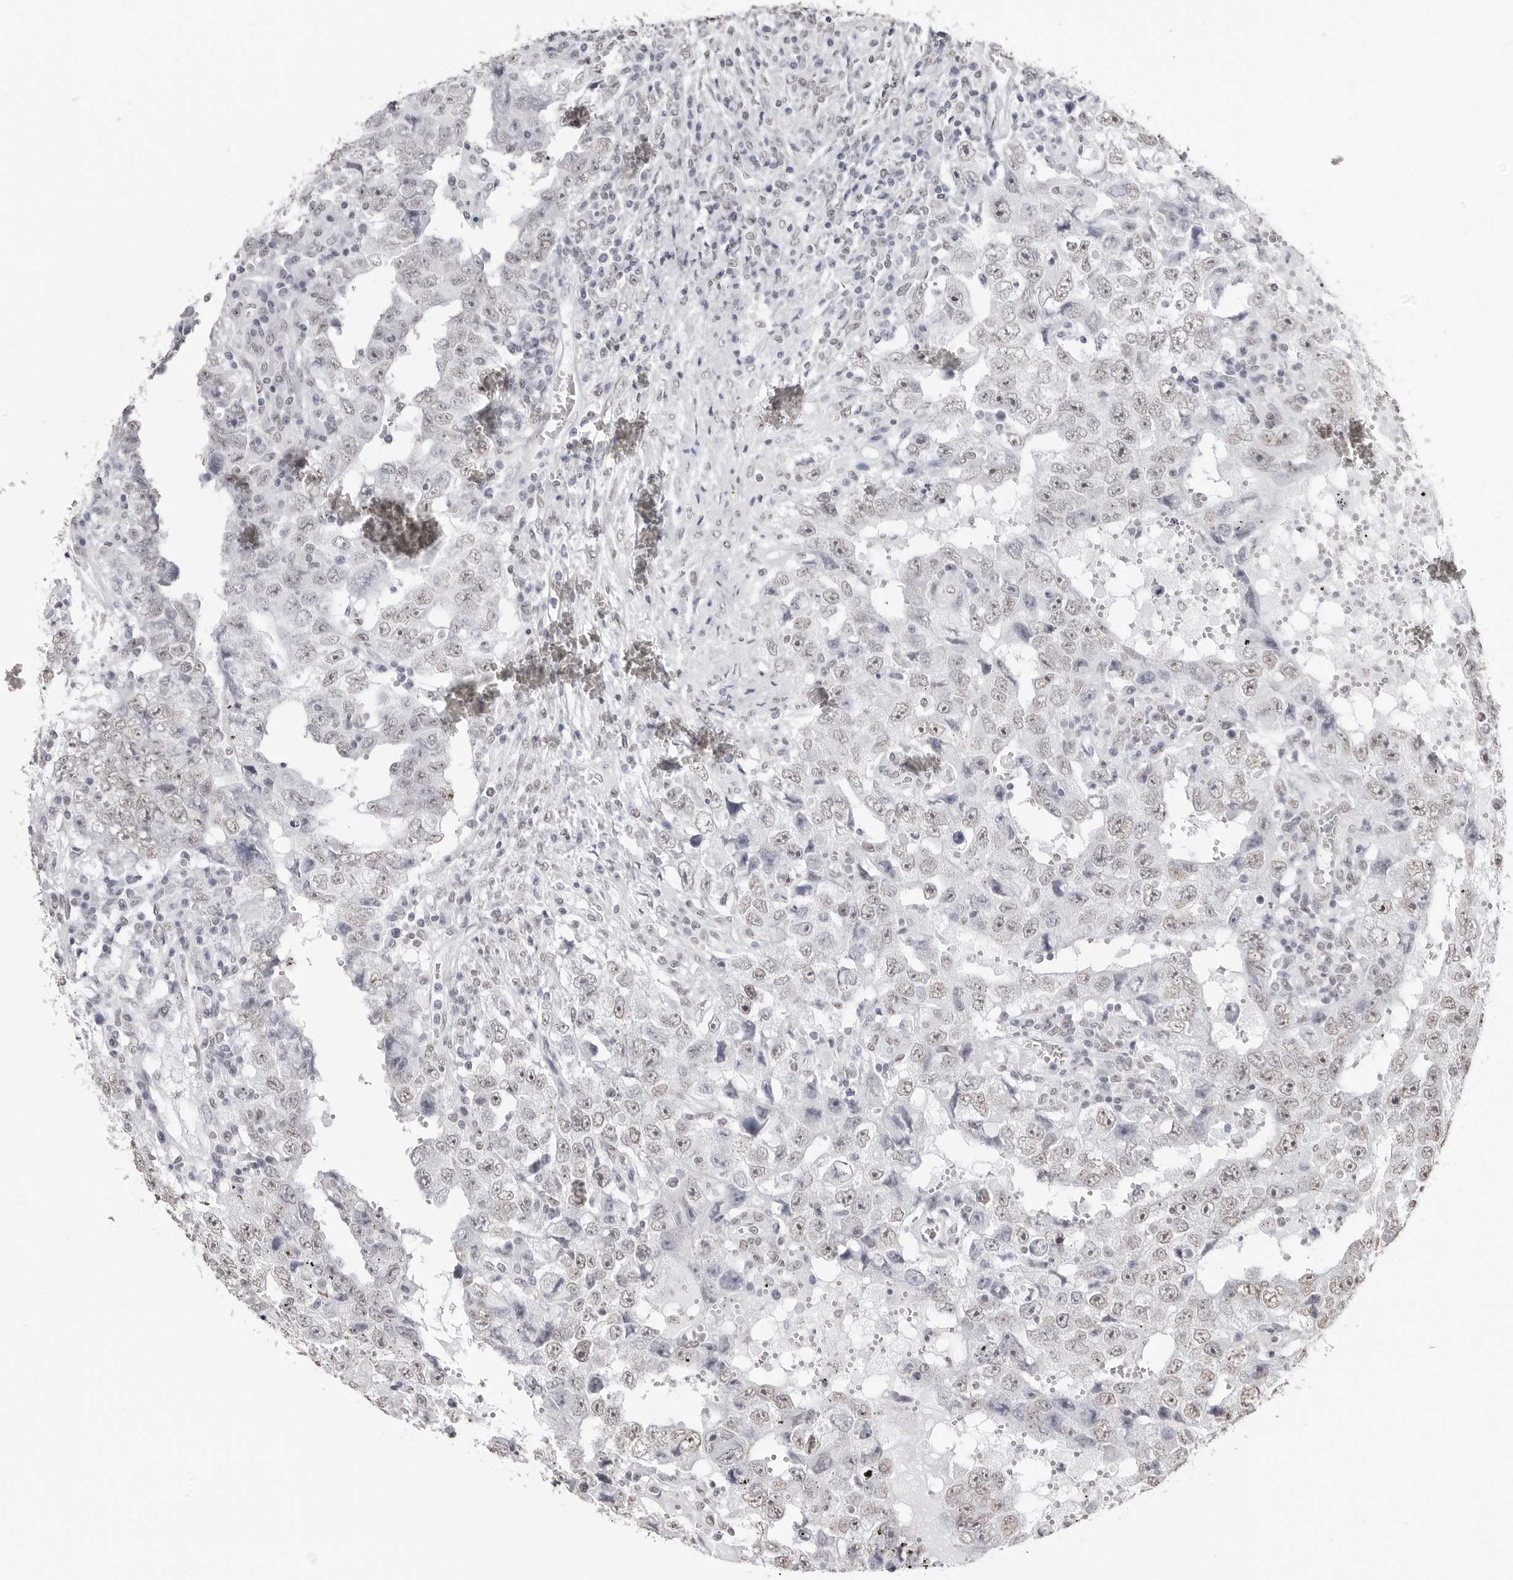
{"staining": {"intensity": "weak", "quantity": "<25%", "location": "nuclear"}, "tissue": "testis cancer", "cell_type": "Tumor cells", "image_type": "cancer", "snomed": [{"axis": "morphology", "description": "Carcinoma, Embryonal, NOS"}, {"axis": "topography", "description": "Testis"}], "caption": "The histopathology image demonstrates no significant positivity in tumor cells of testis embryonal carcinoma.", "gene": "OLIG3", "patient": {"sex": "male", "age": 26}}